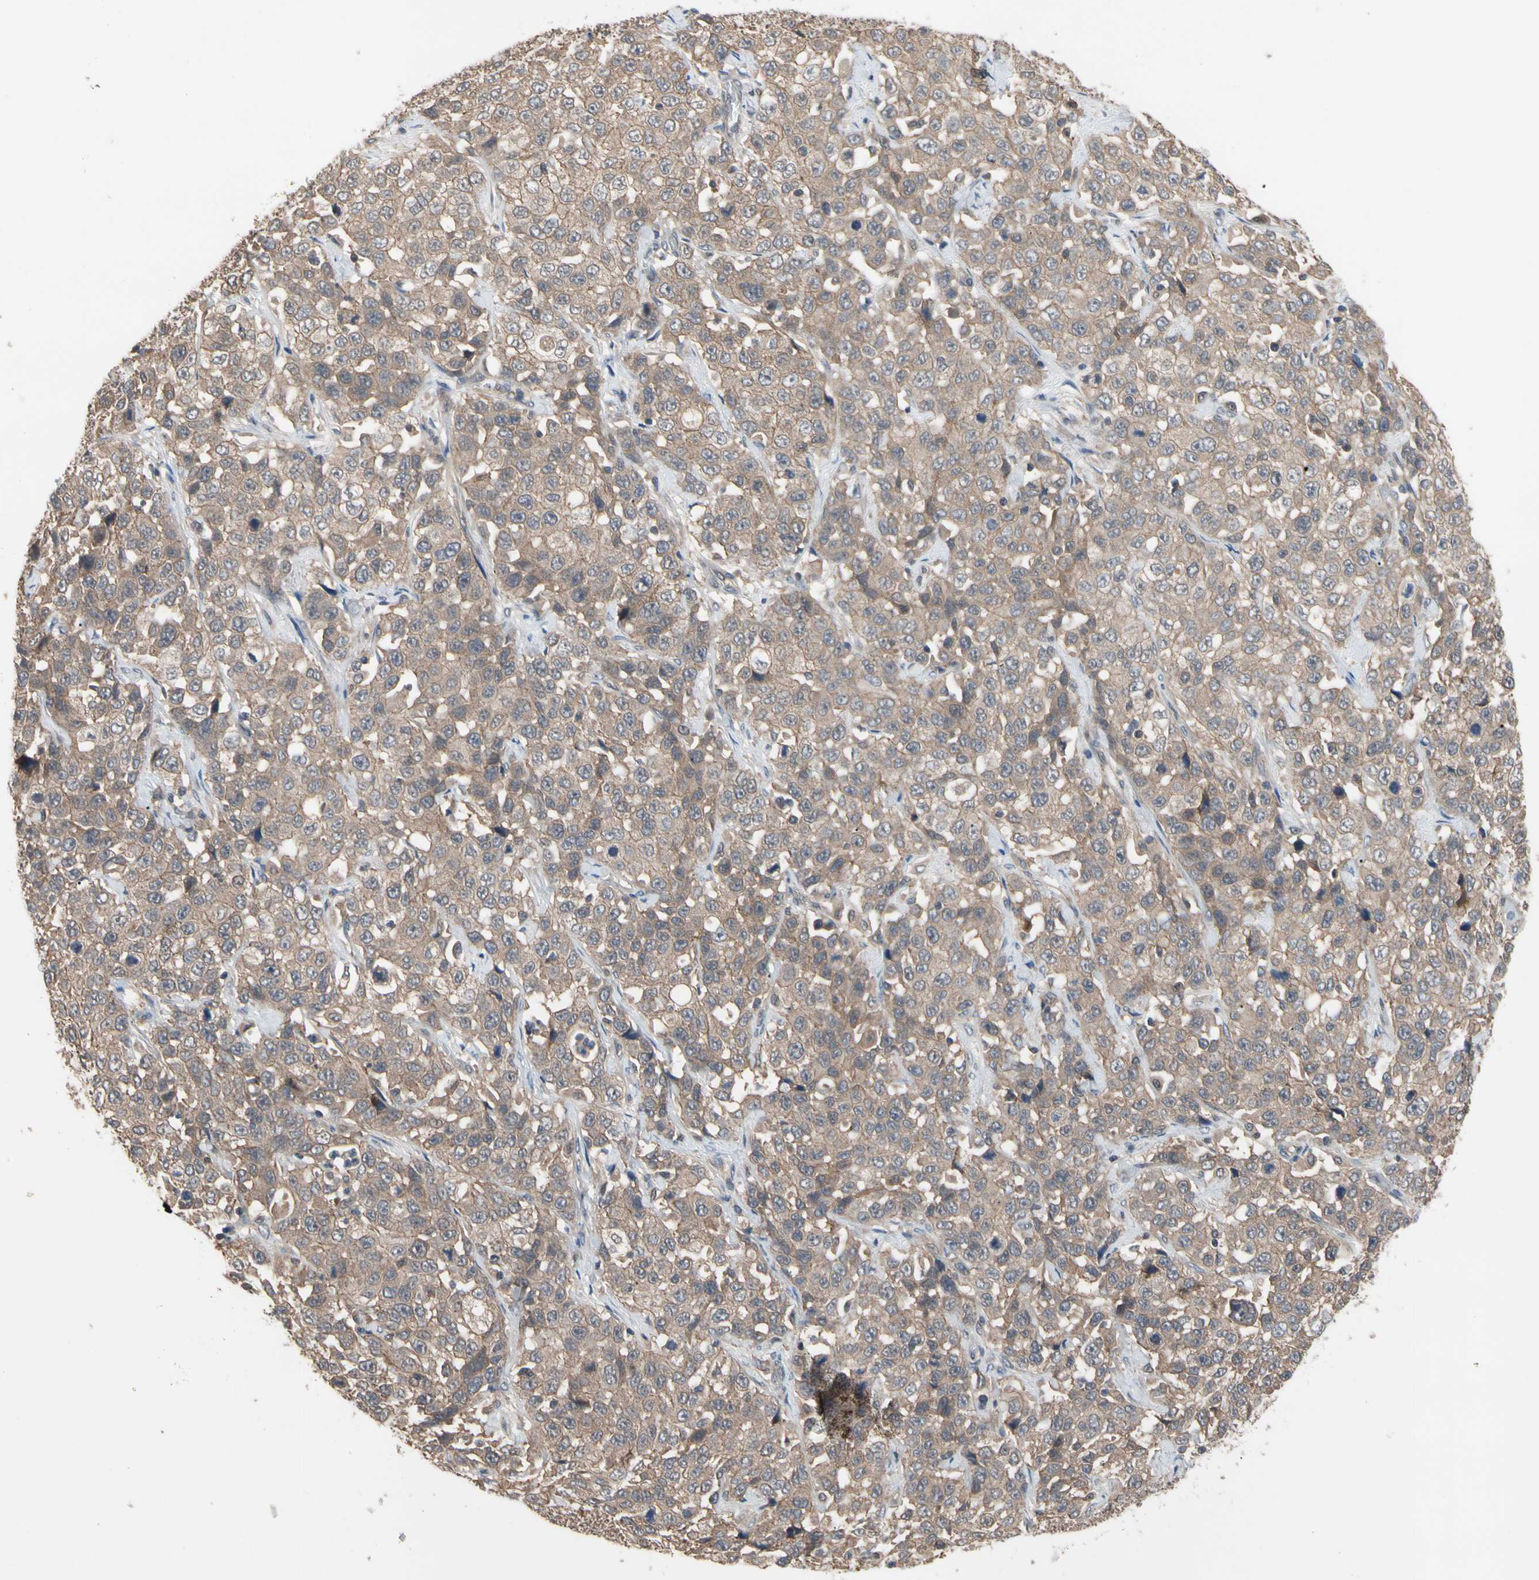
{"staining": {"intensity": "moderate", "quantity": ">75%", "location": "cytoplasmic/membranous"}, "tissue": "stomach cancer", "cell_type": "Tumor cells", "image_type": "cancer", "snomed": [{"axis": "morphology", "description": "Normal tissue, NOS"}, {"axis": "morphology", "description": "Adenocarcinoma, NOS"}, {"axis": "topography", "description": "Stomach"}], "caption": "Protein expression analysis of stomach adenocarcinoma reveals moderate cytoplasmic/membranous positivity in approximately >75% of tumor cells.", "gene": "DPP8", "patient": {"sex": "male", "age": 48}}